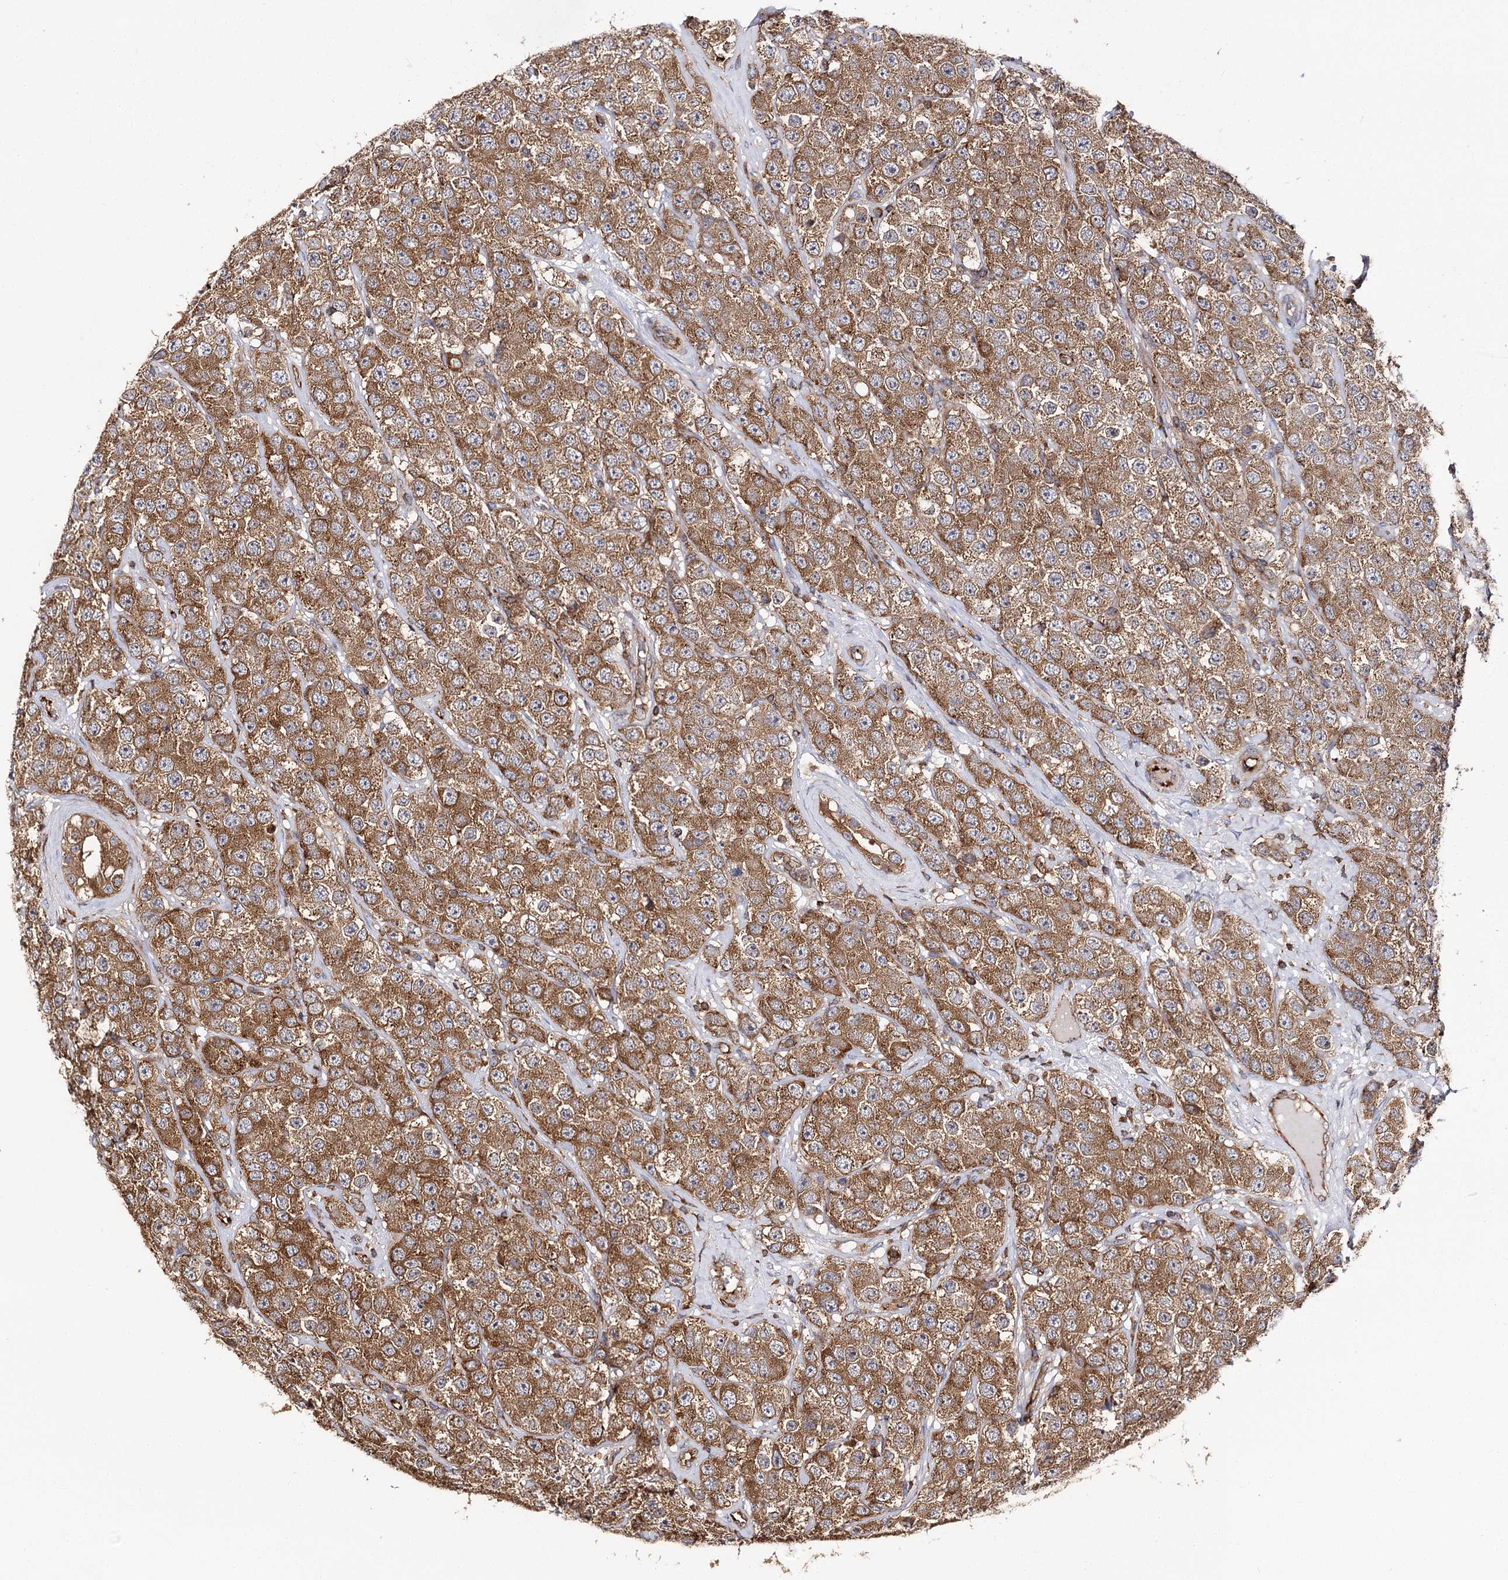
{"staining": {"intensity": "moderate", "quantity": ">75%", "location": "cytoplasmic/membranous"}, "tissue": "testis cancer", "cell_type": "Tumor cells", "image_type": "cancer", "snomed": [{"axis": "morphology", "description": "Seminoma, NOS"}, {"axis": "topography", "description": "Testis"}], "caption": "A micrograph of testis cancer (seminoma) stained for a protein shows moderate cytoplasmic/membranous brown staining in tumor cells.", "gene": "SEC24B", "patient": {"sex": "male", "age": 28}}